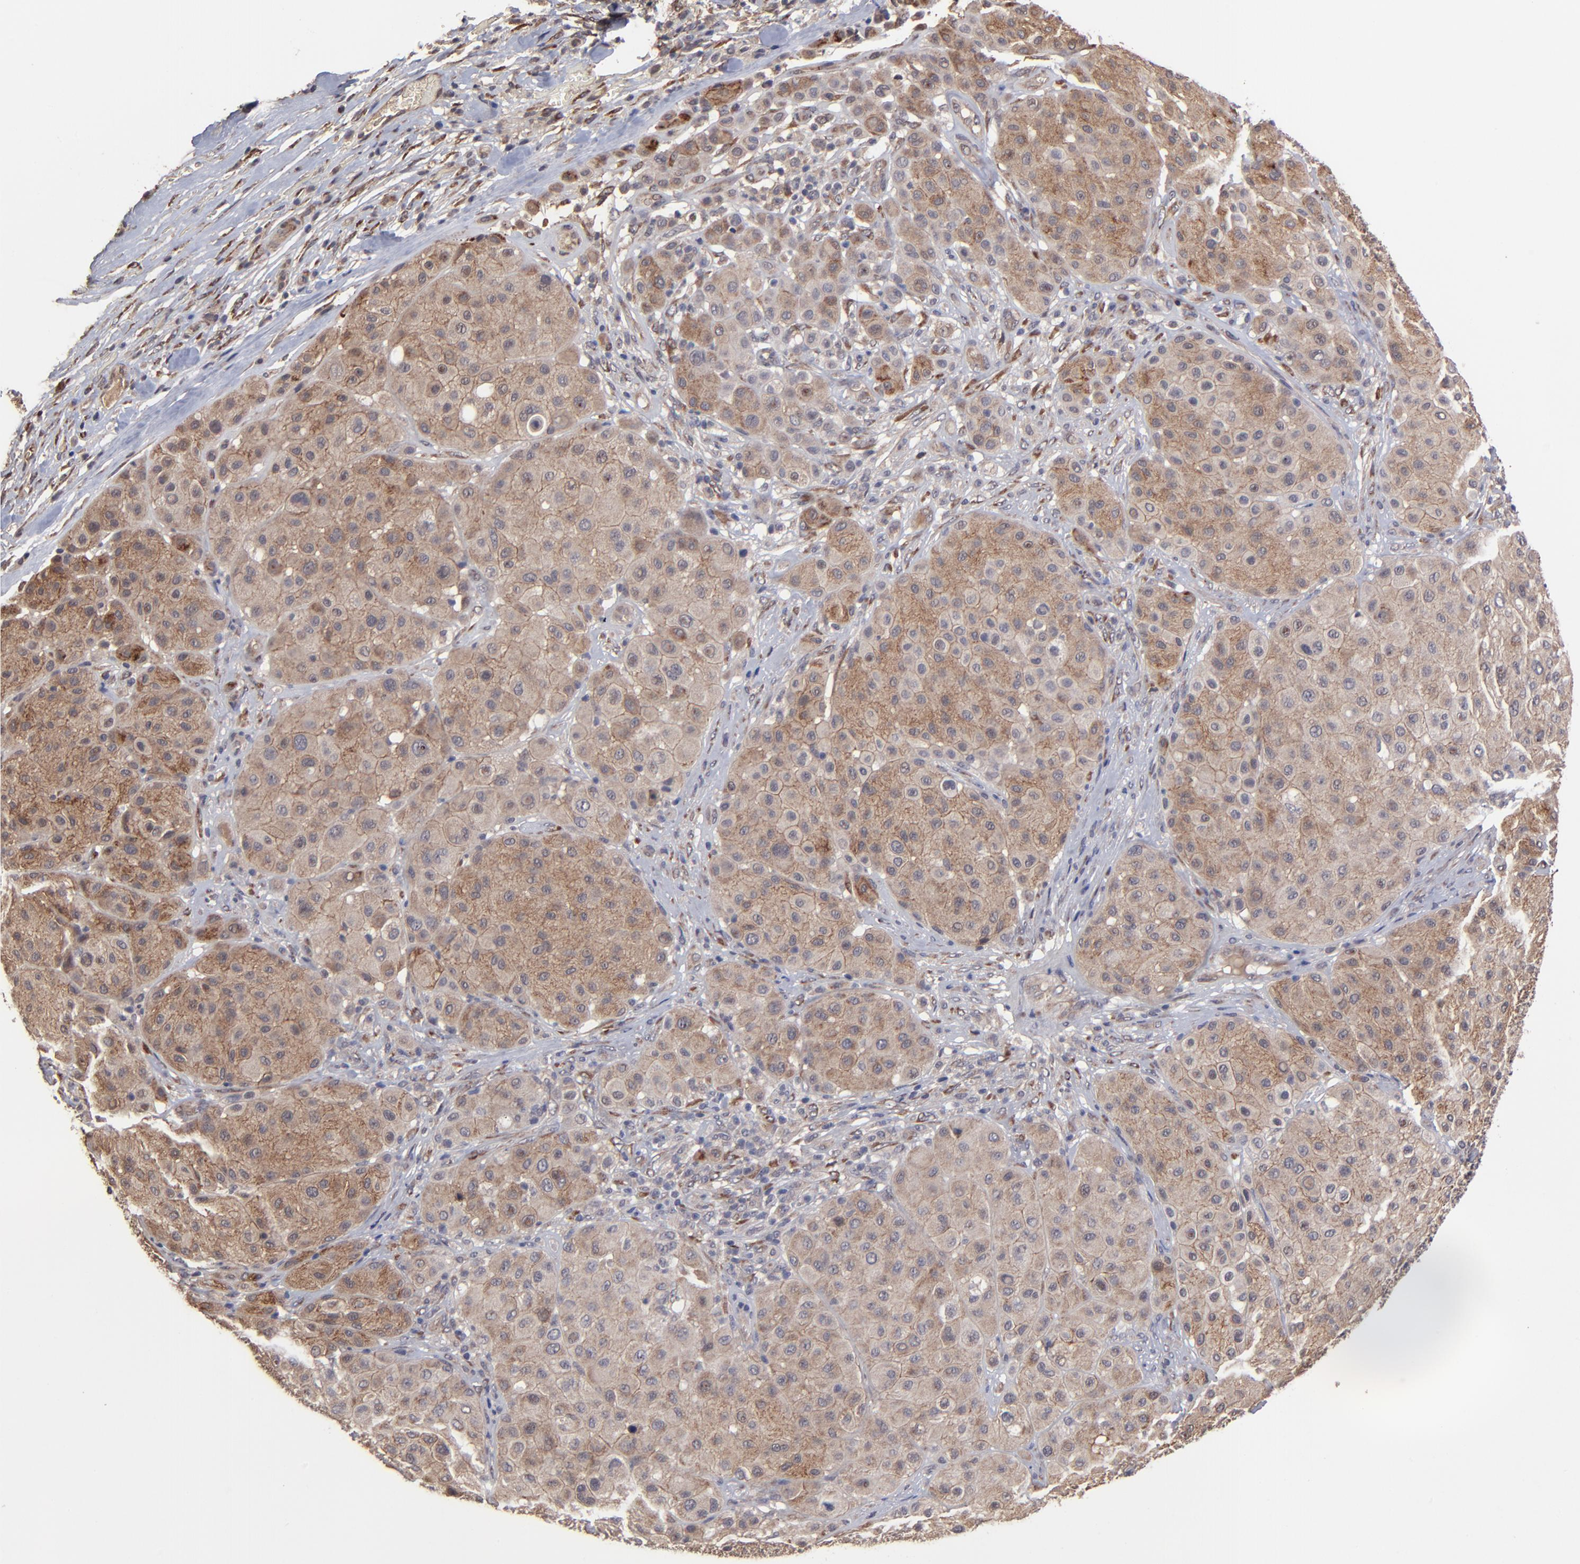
{"staining": {"intensity": "moderate", "quantity": ">75%", "location": "cytoplasmic/membranous"}, "tissue": "melanoma", "cell_type": "Tumor cells", "image_type": "cancer", "snomed": [{"axis": "morphology", "description": "Normal tissue, NOS"}, {"axis": "morphology", "description": "Malignant melanoma, Metastatic site"}, {"axis": "topography", "description": "Skin"}], "caption": "The histopathology image demonstrates a brown stain indicating the presence of a protein in the cytoplasmic/membranous of tumor cells in melanoma. The protein of interest is shown in brown color, while the nuclei are stained blue.", "gene": "CHL1", "patient": {"sex": "male", "age": 41}}